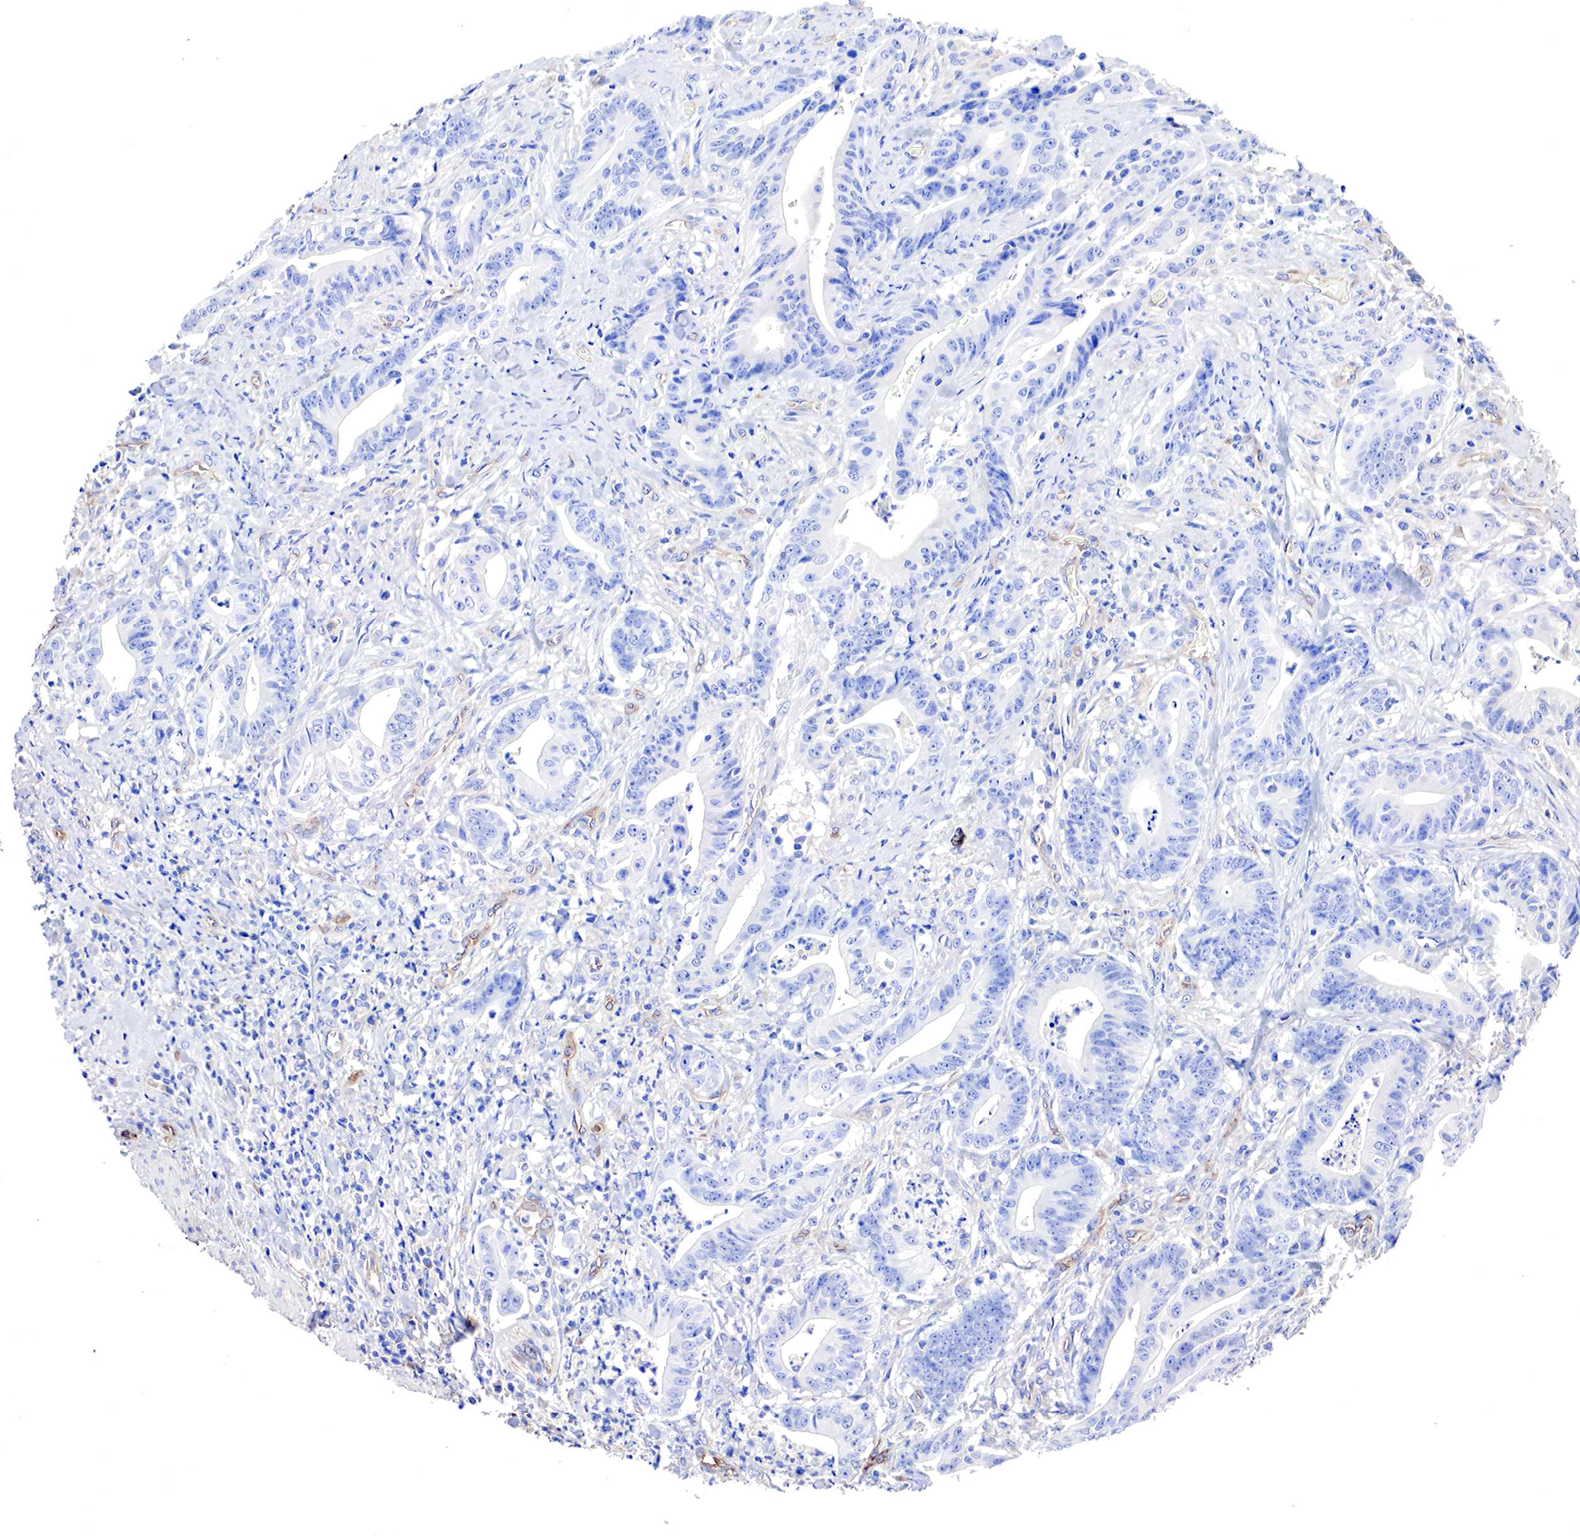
{"staining": {"intensity": "negative", "quantity": "none", "location": "none"}, "tissue": "stomach cancer", "cell_type": "Tumor cells", "image_type": "cancer", "snomed": [{"axis": "morphology", "description": "Adenocarcinoma, NOS"}, {"axis": "topography", "description": "Stomach, lower"}], "caption": "Stomach cancer was stained to show a protein in brown. There is no significant expression in tumor cells.", "gene": "RDX", "patient": {"sex": "female", "age": 86}}